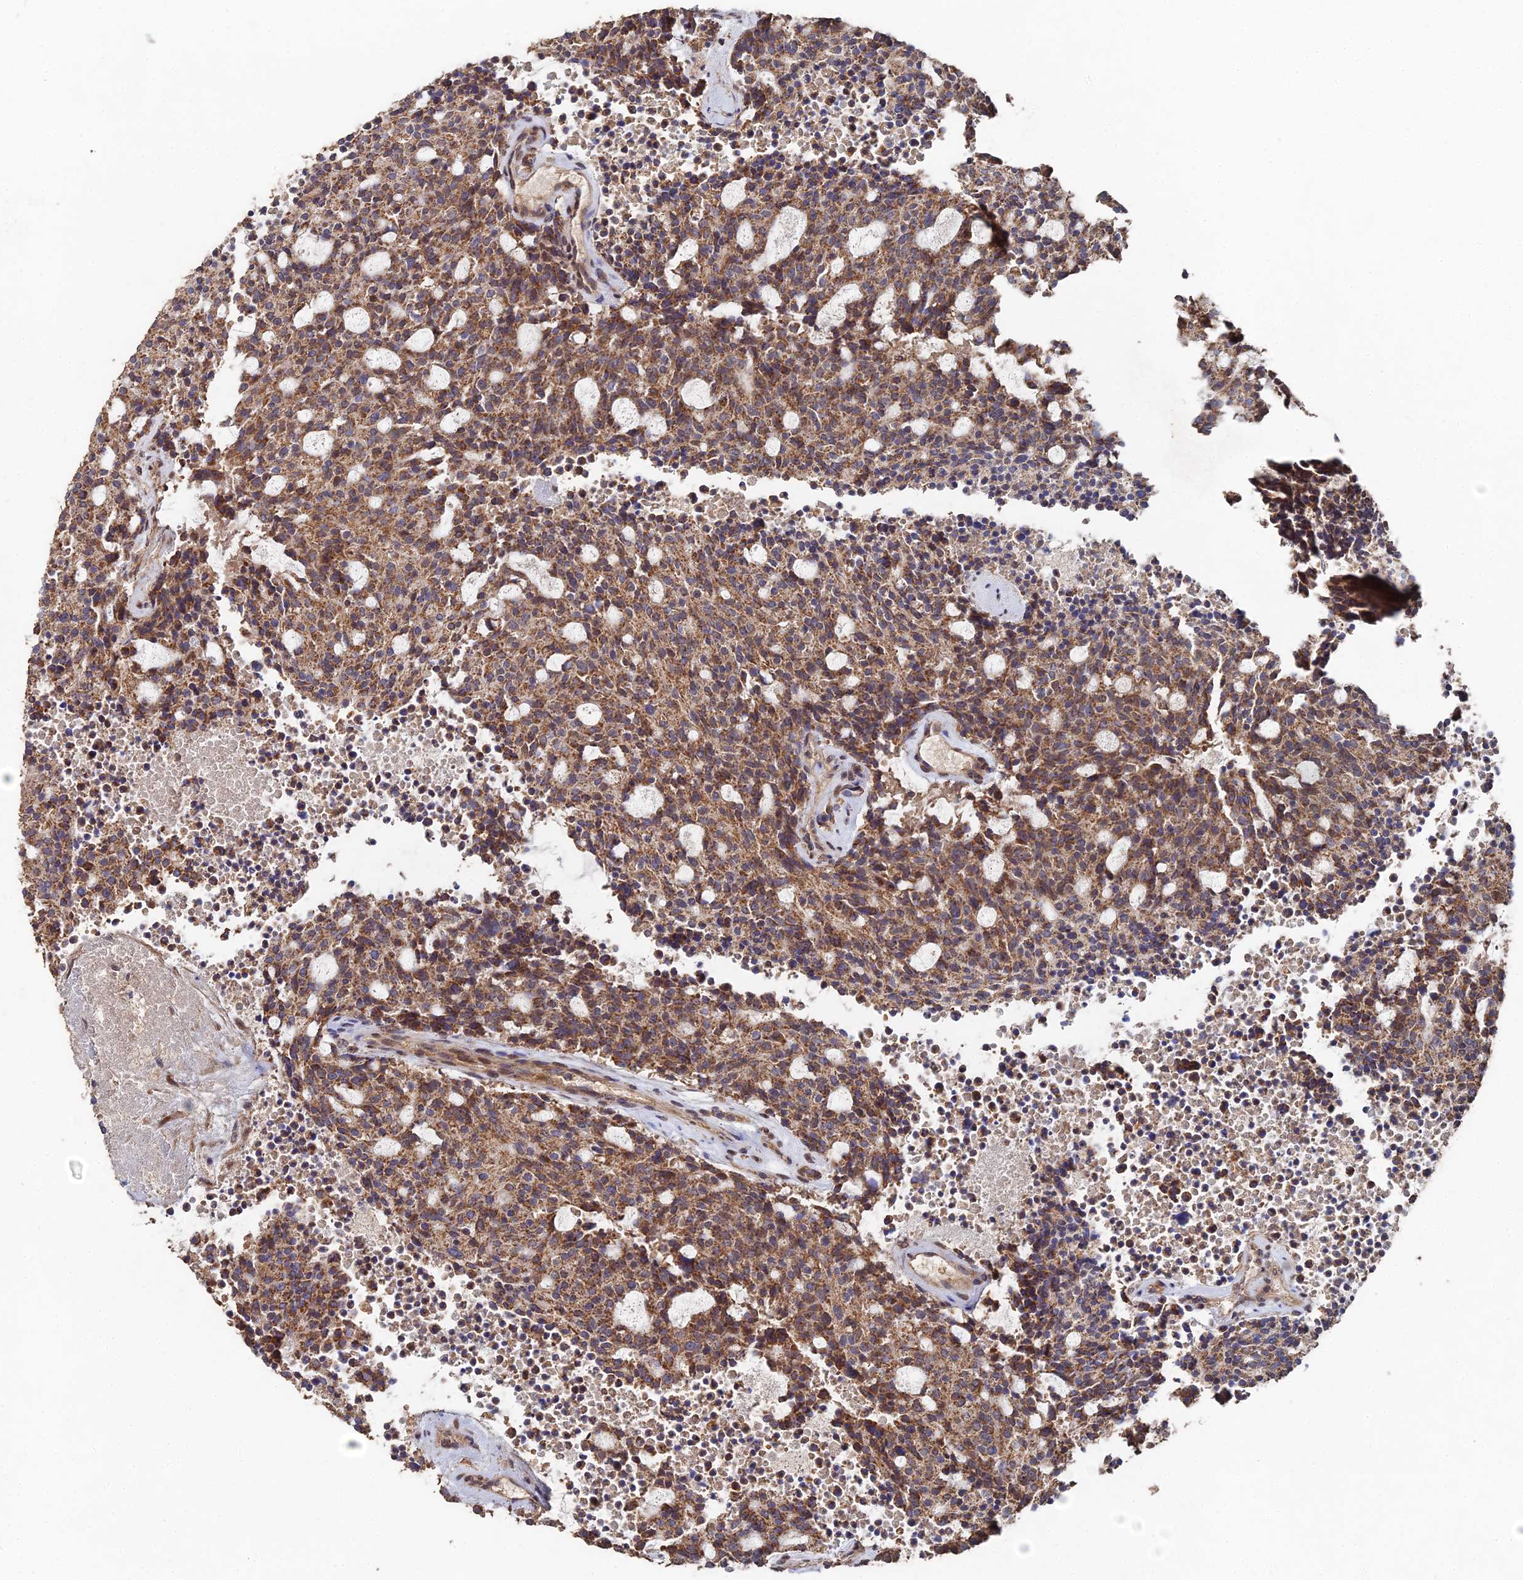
{"staining": {"intensity": "moderate", "quantity": ">75%", "location": "cytoplasmic/membranous"}, "tissue": "carcinoid", "cell_type": "Tumor cells", "image_type": "cancer", "snomed": [{"axis": "morphology", "description": "Carcinoid, malignant, NOS"}, {"axis": "topography", "description": "Pancreas"}], "caption": "This is an image of immunohistochemistry (IHC) staining of carcinoid (malignant), which shows moderate expression in the cytoplasmic/membranous of tumor cells.", "gene": "SPANXN4", "patient": {"sex": "female", "age": 54}}